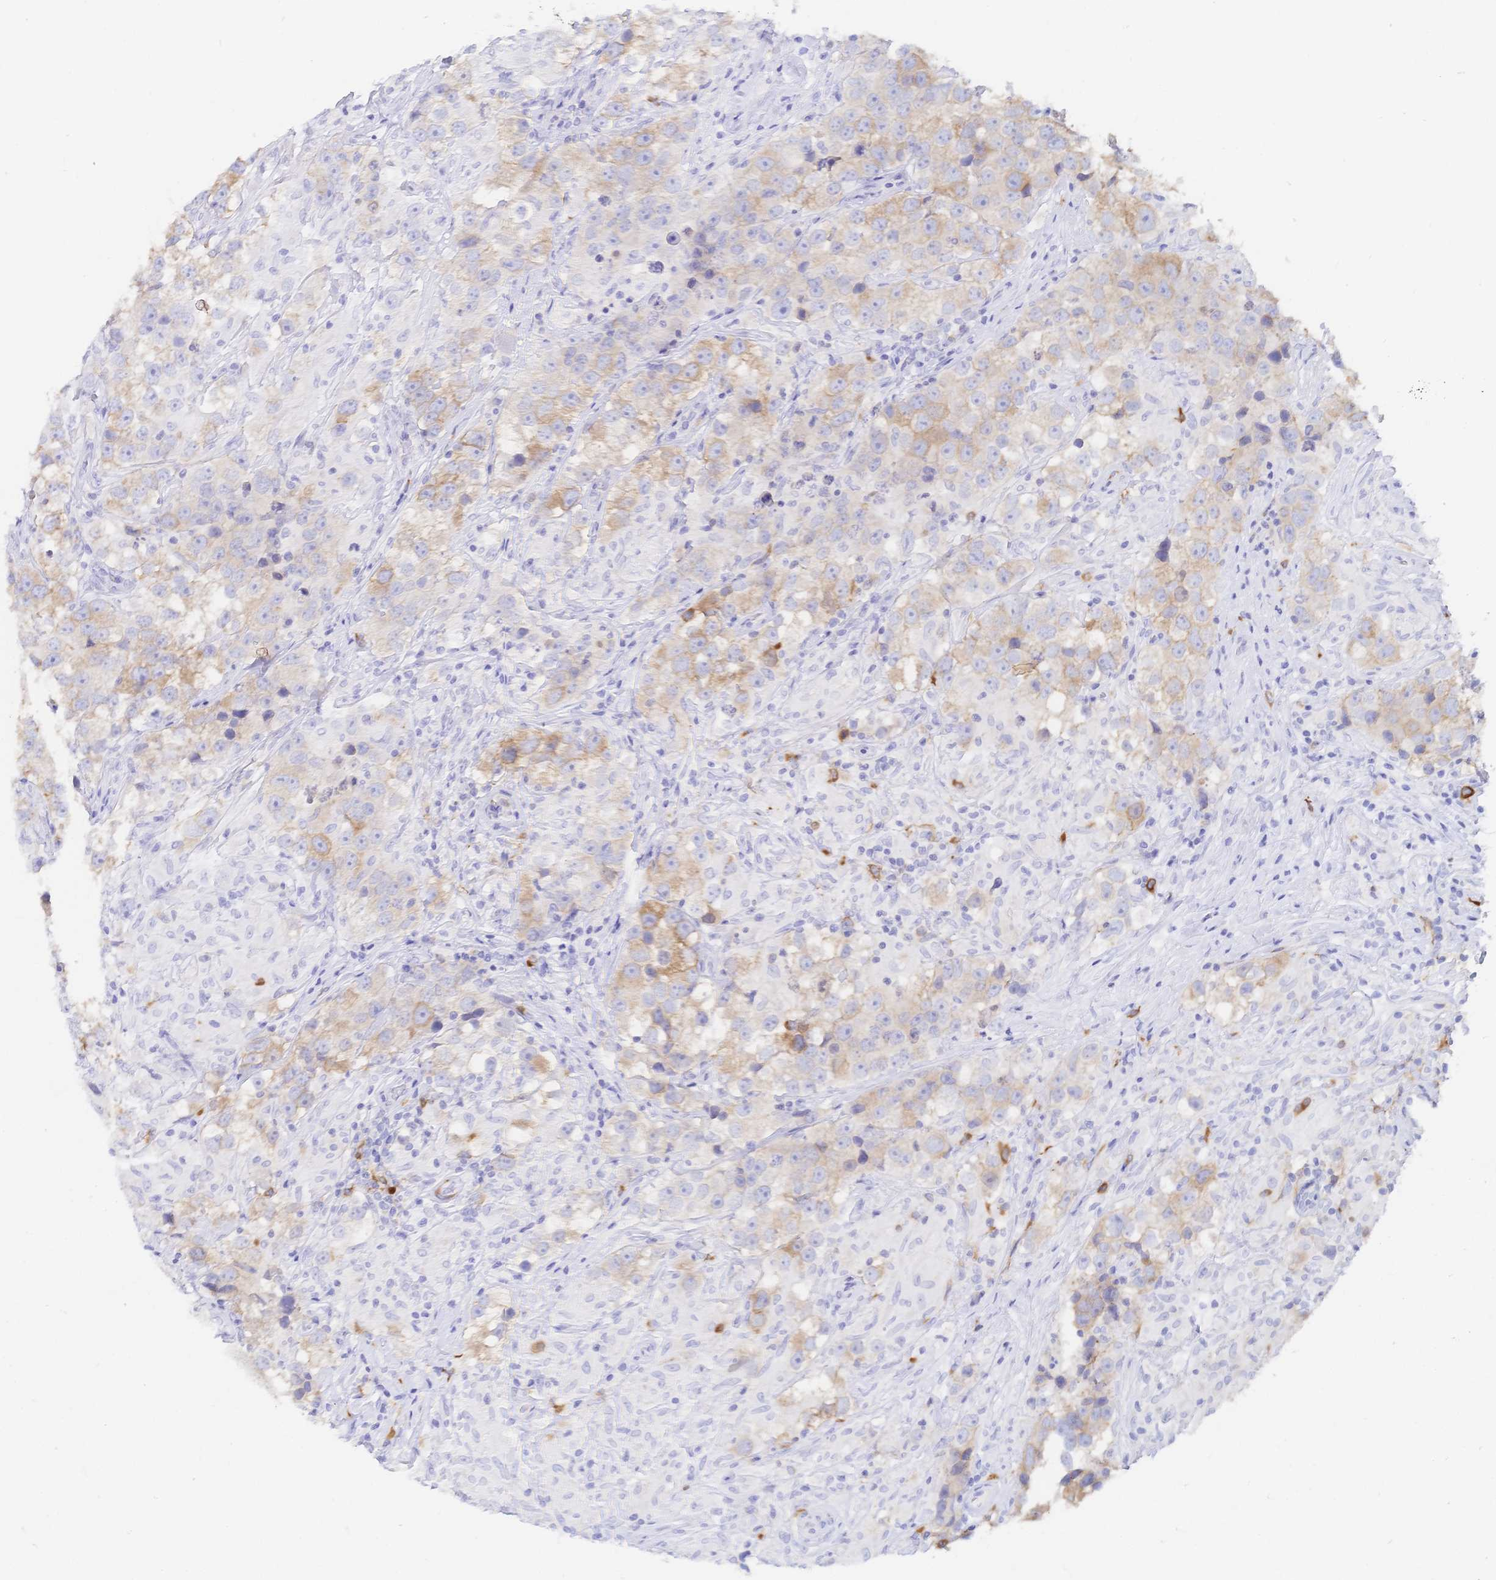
{"staining": {"intensity": "weak", "quantity": "25%-75%", "location": "cytoplasmic/membranous"}, "tissue": "testis cancer", "cell_type": "Tumor cells", "image_type": "cancer", "snomed": [{"axis": "morphology", "description": "Seminoma, NOS"}, {"axis": "topography", "description": "Testis"}], "caption": "Human testis seminoma stained with a brown dye exhibits weak cytoplasmic/membranous positive staining in about 25%-75% of tumor cells.", "gene": "RRM1", "patient": {"sex": "male", "age": 46}}